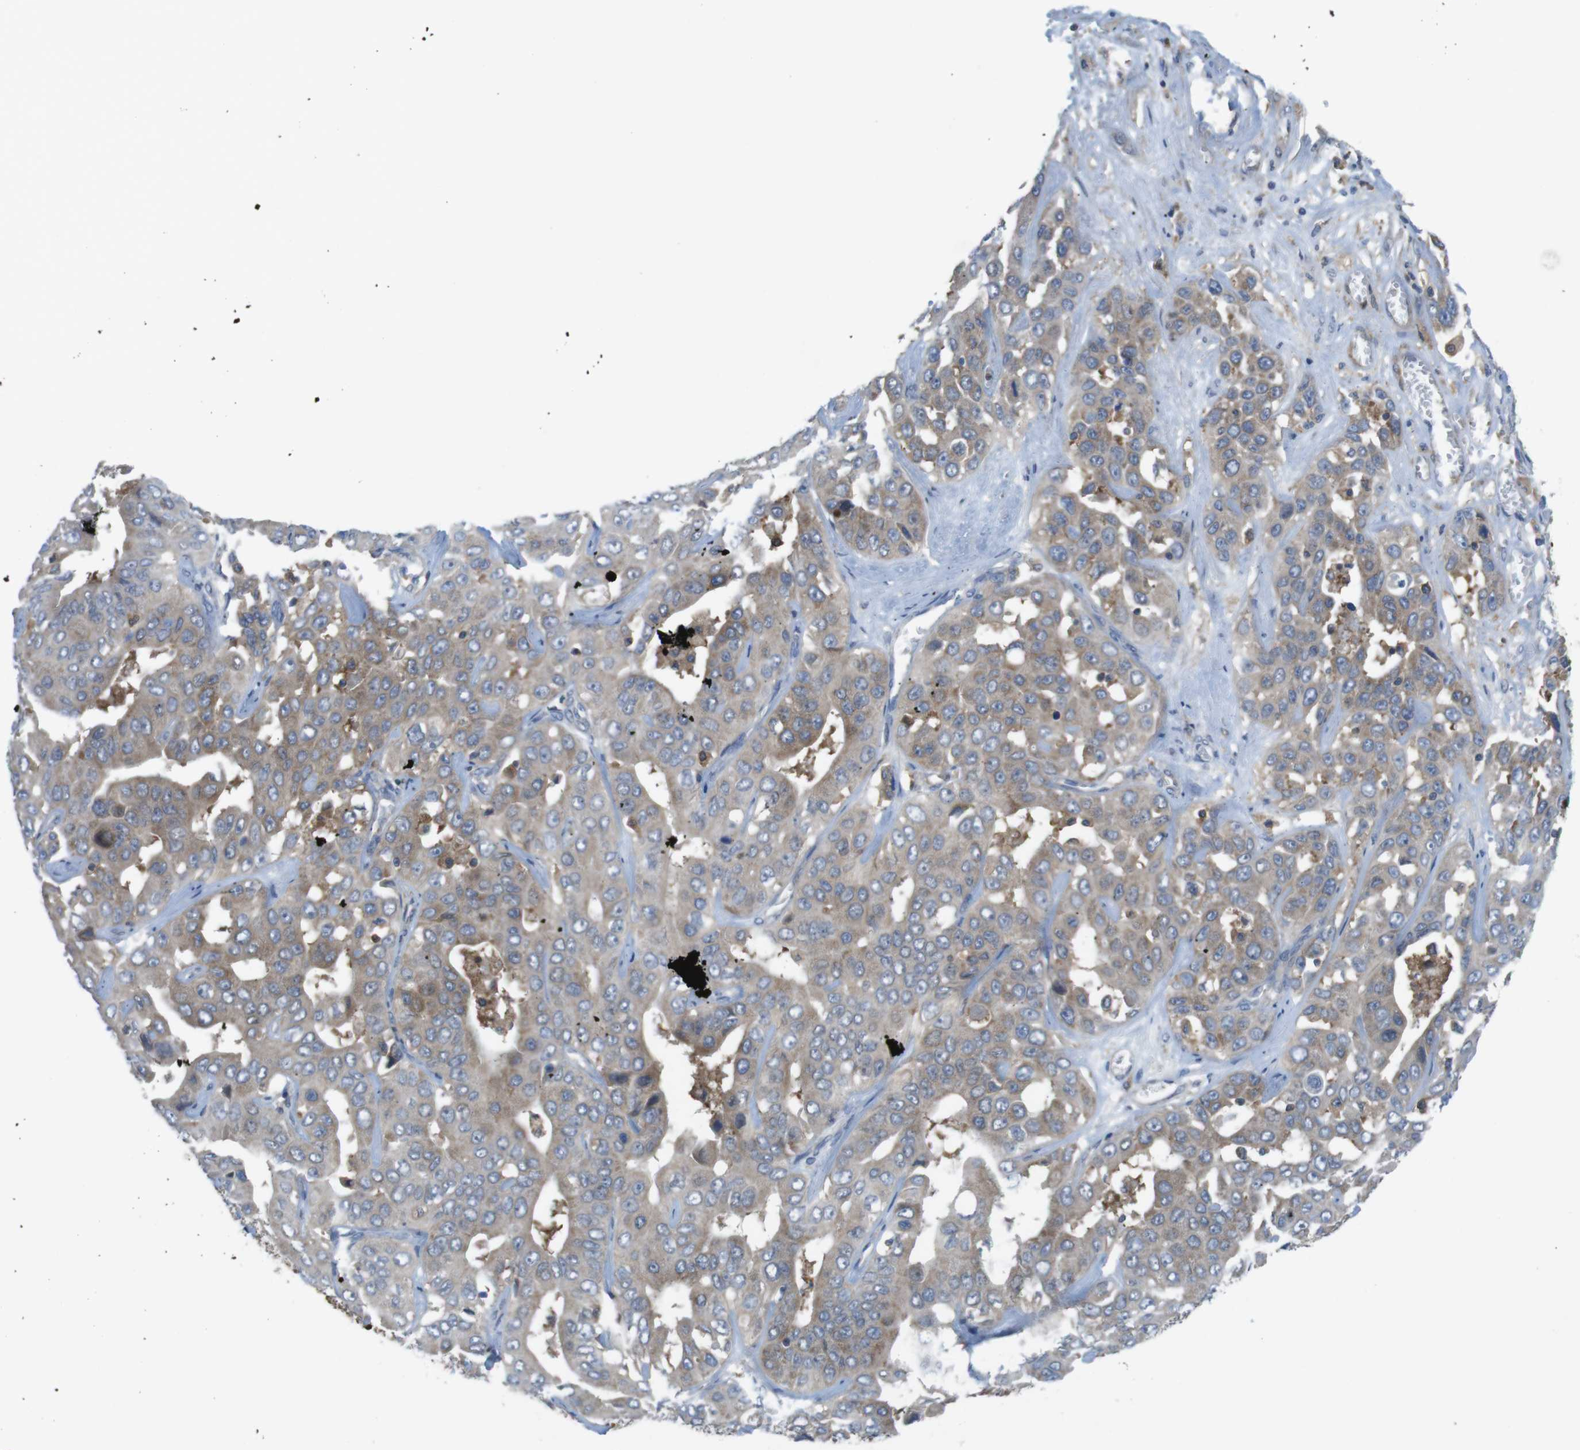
{"staining": {"intensity": "moderate", "quantity": ">75%", "location": "cytoplasmic/membranous"}, "tissue": "liver cancer", "cell_type": "Tumor cells", "image_type": "cancer", "snomed": [{"axis": "morphology", "description": "Cholangiocarcinoma"}, {"axis": "topography", "description": "Liver"}], "caption": "Immunohistochemistry (IHC) of liver cancer (cholangiocarcinoma) exhibits medium levels of moderate cytoplasmic/membranous positivity in approximately >75% of tumor cells.", "gene": "MTHFD1", "patient": {"sex": "female", "age": 52}}